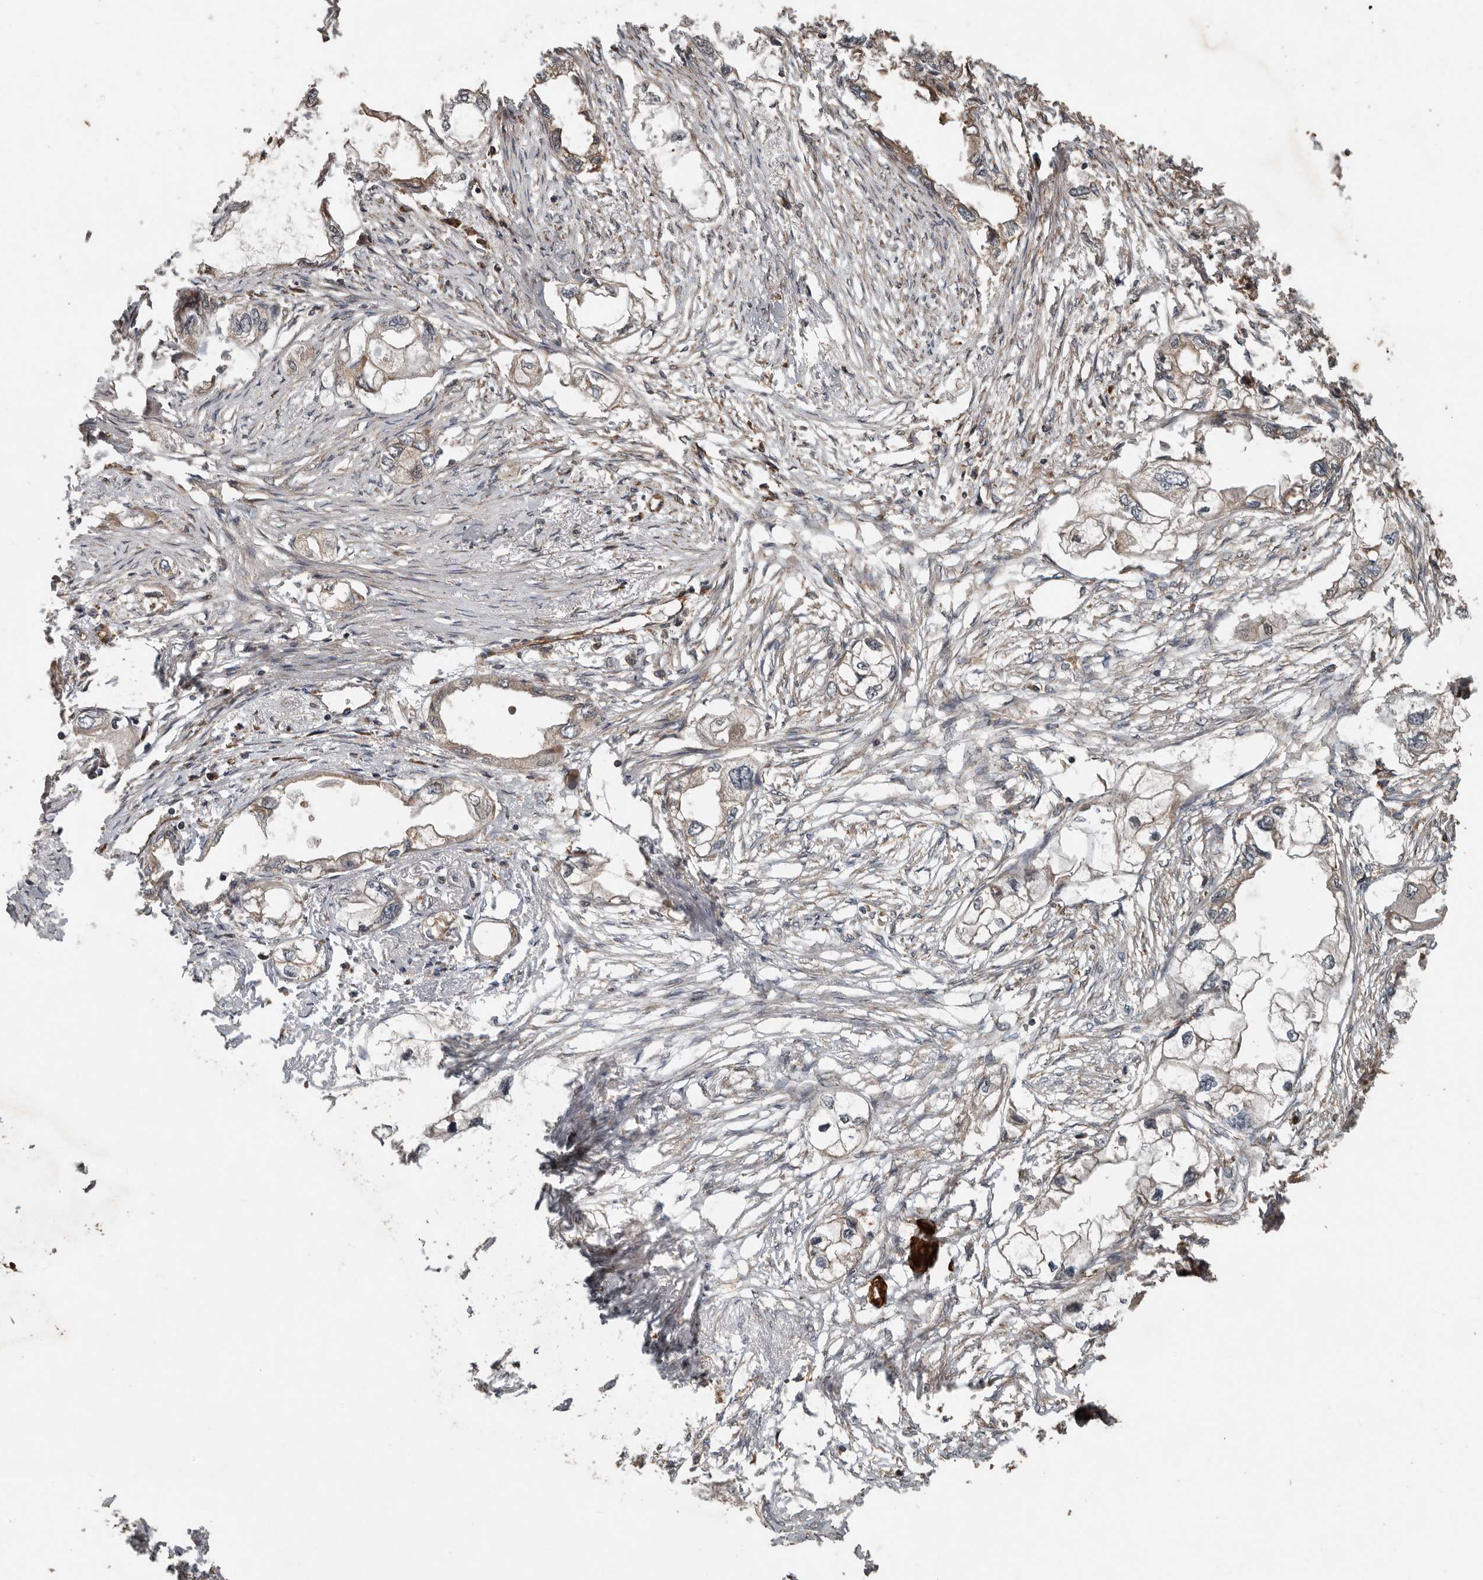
{"staining": {"intensity": "weak", "quantity": ">75%", "location": "cytoplasmic/membranous"}, "tissue": "endometrial cancer", "cell_type": "Tumor cells", "image_type": "cancer", "snomed": [{"axis": "morphology", "description": "Adenocarcinoma, NOS"}, {"axis": "morphology", "description": "Adenocarcinoma, metastatic, NOS"}, {"axis": "topography", "description": "Adipose tissue"}, {"axis": "topography", "description": "Endometrium"}], "caption": "A brown stain labels weak cytoplasmic/membranous positivity of a protein in human endometrial cancer (metastatic adenocarcinoma) tumor cells.", "gene": "YOD1", "patient": {"sex": "female", "age": 67}}